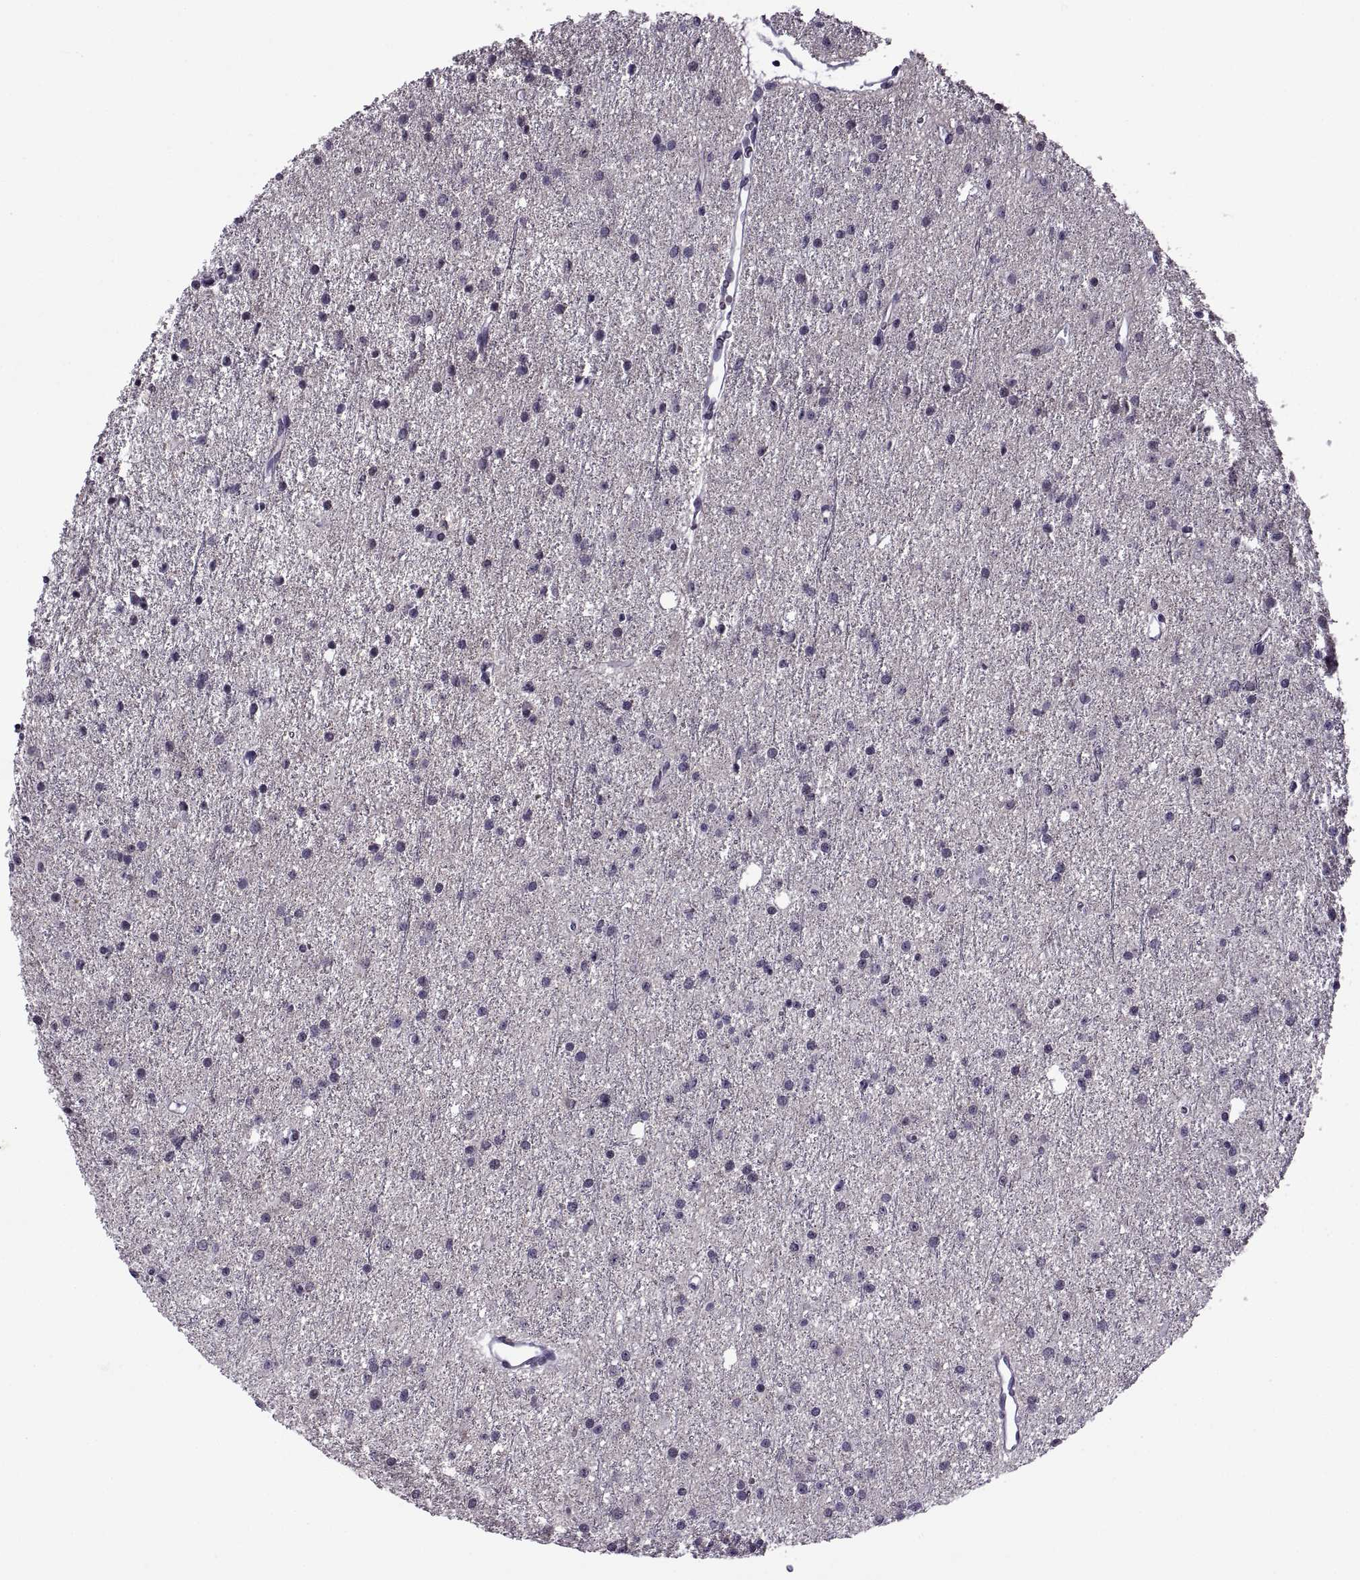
{"staining": {"intensity": "negative", "quantity": "none", "location": "none"}, "tissue": "glioma", "cell_type": "Tumor cells", "image_type": "cancer", "snomed": [{"axis": "morphology", "description": "Glioma, malignant, Low grade"}, {"axis": "topography", "description": "Brain"}], "caption": "Immunohistochemistry (IHC) of glioma demonstrates no positivity in tumor cells.", "gene": "TBC1D3G", "patient": {"sex": "male", "age": 27}}